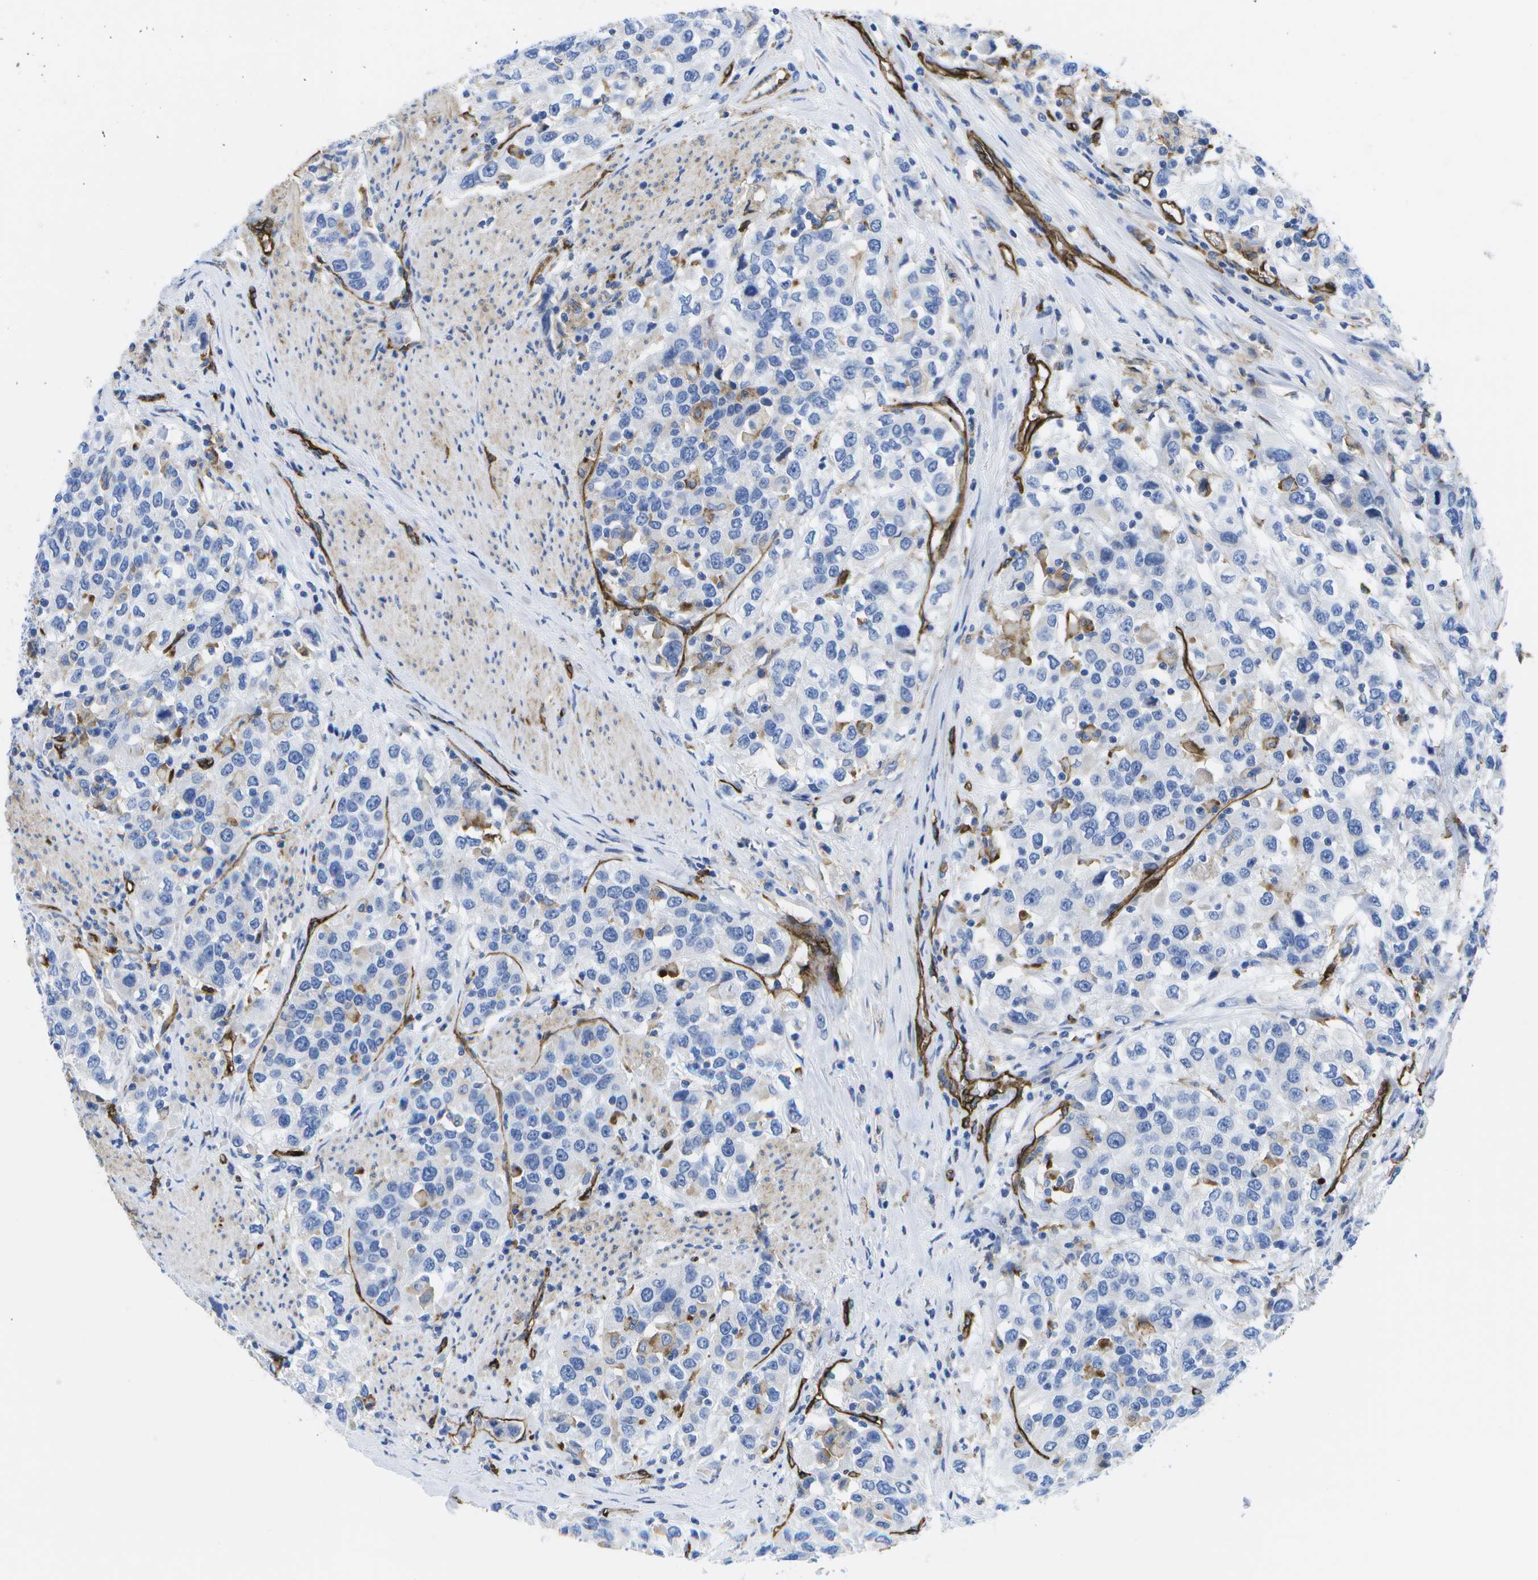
{"staining": {"intensity": "negative", "quantity": "none", "location": "none"}, "tissue": "urothelial cancer", "cell_type": "Tumor cells", "image_type": "cancer", "snomed": [{"axis": "morphology", "description": "Urothelial carcinoma, High grade"}, {"axis": "topography", "description": "Urinary bladder"}], "caption": "The photomicrograph reveals no staining of tumor cells in urothelial cancer.", "gene": "DYSF", "patient": {"sex": "female", "age": 80}}